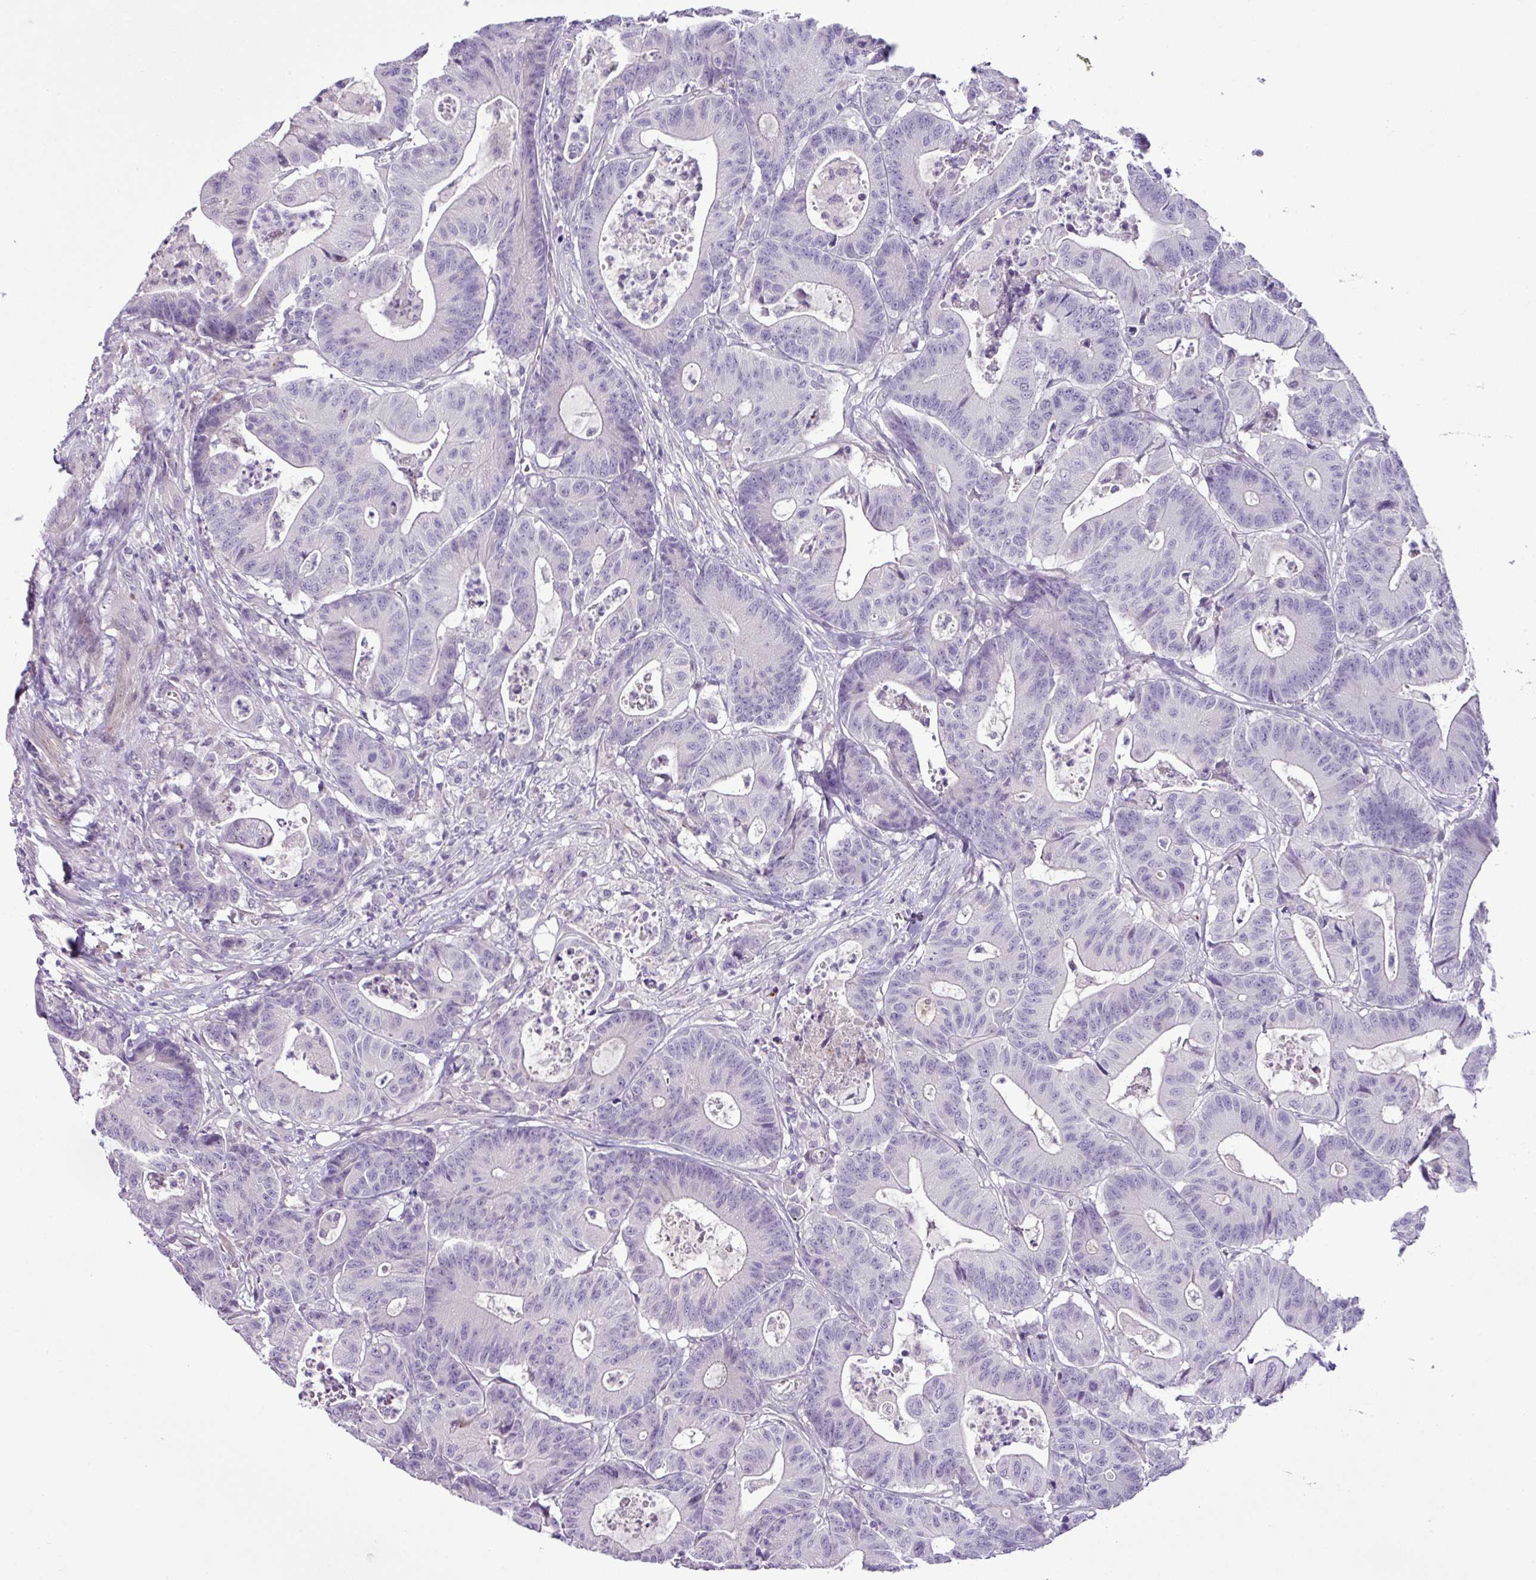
{"staining": {"intensity": "negative", "quantity": "none", "location": "none"}, "tissue": "colorectal cancer", "cell_type": "Tumor cells", "image_type": "cancer", "snomed": [{"axis": "morphology", "description": "Adenocarcinoma, NOS"}, {"axis": "topography", "description": "Colon"}], "caption": "Immunohistochemical staining of human colorectal adenocarcinoma shows no significant expression in tumor cells.", "gene": "DNAJB13", "patient": {"sex": "female", "age": 84}}